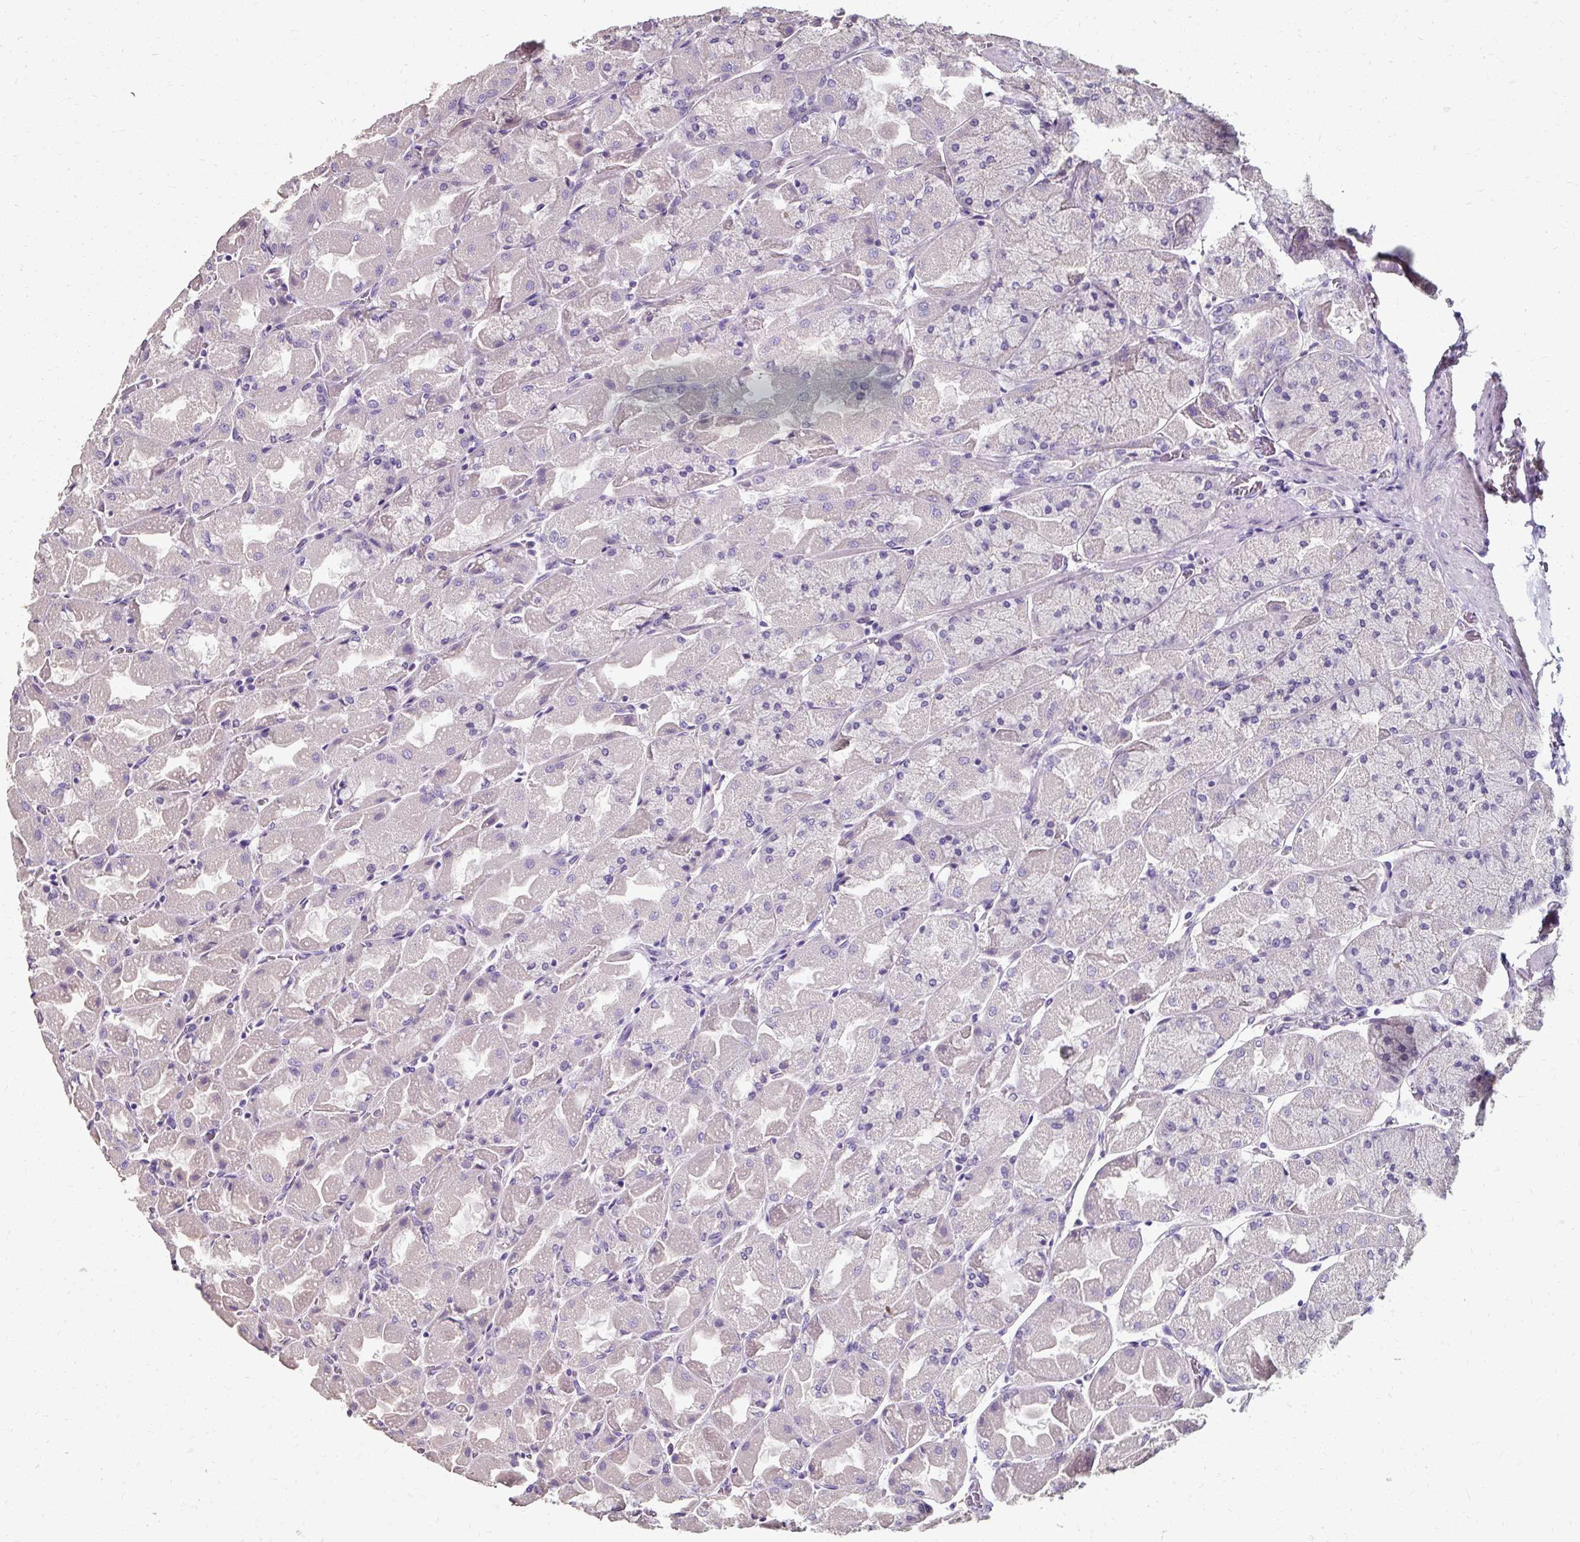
{"staining": {"intensity": "negative", "quantity": "none", "location": "none"}, "tissue": "stomach", "cell_type": "Glandular cells", "image_type": "normal", "snomed": [{"axis": "morphology", "description": "Normal tissue, NOS"}, {"axis": "topography", "description": "Stomach"}], "caption": "Stomach was stained to show a protein in brown. There is no significant positivity in glandular cells. (Stains: DAB immunohistochemistry (IHC) with hematoxylin counter stain, Microscopy: brightfield microscopy at high magnification).", "gene": "KLHL24", "patient": {"sex": "female", "age": 61}}